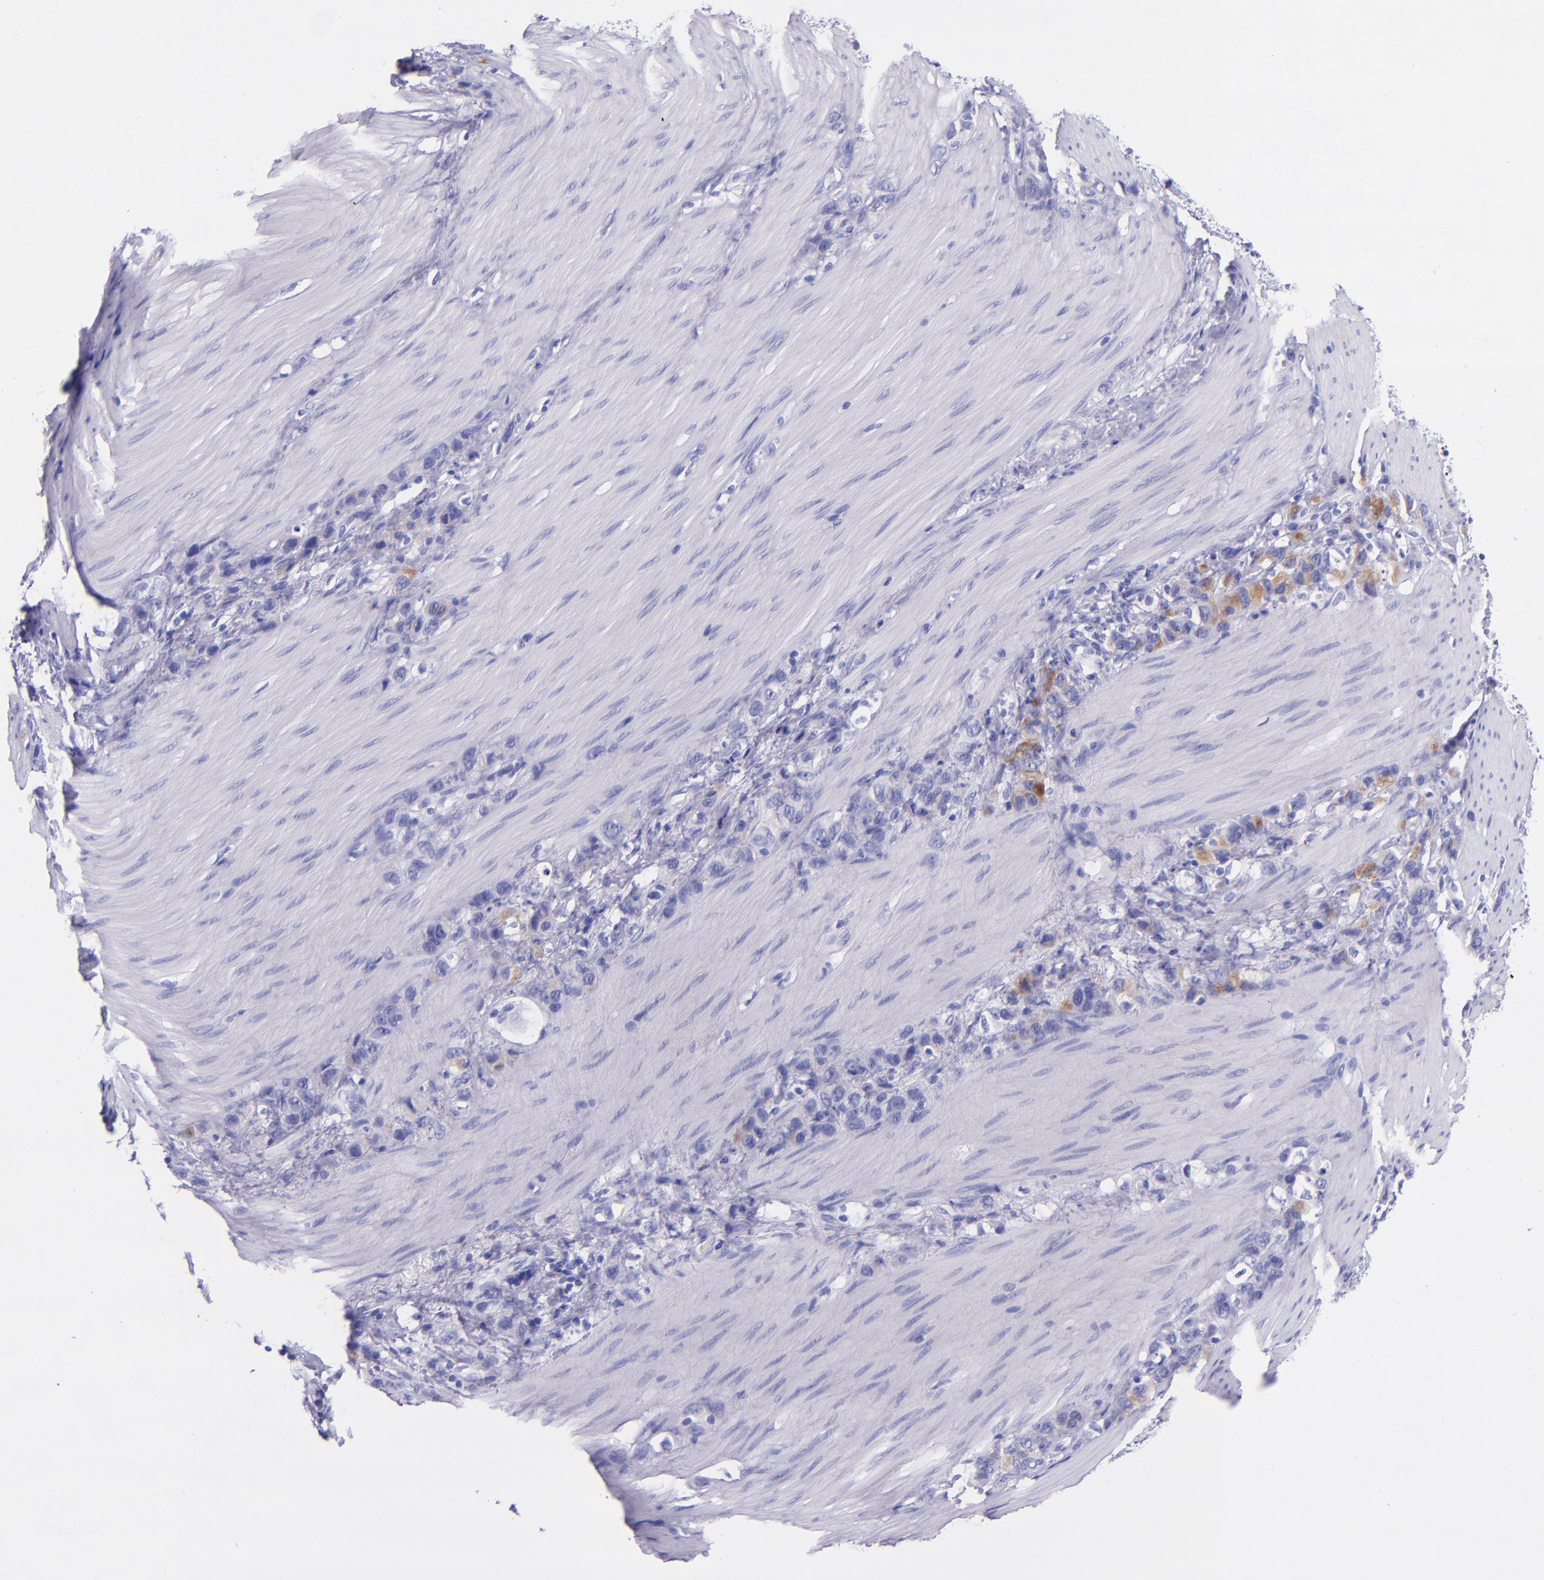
{"staining": {"intensity": "negative", "quantity": "none", "location": "none"}, "tissue": "stomach cancer", "cell_type": "Tumor cells", "image_type": "cancer", "snomed": [{"axis": "morphology", "description": "Normal tissue, NOS"}, {"axis": "morphology", "description": "Adenocarcinoma, NOS"}, {"axis": "morphology", "description": "Adenocarcinoma, High grade"}, {"axis": "topography", "description": "Stomach, upper"}, {"axis": "topography", "description": "Stomach"}], "caption": "Histopathology image shows no significant protein expression in tumor cells of stomach adenocarcinoma. Brightfield microscopy of immunohistochemistry (IHC) stained with DAB (3,3'-diaminobenzidine) (brown) and hematoxylin (blue), captured at high magnification.", "gene": "SLPI", "patient": {"sex": "female", "age": 65}}